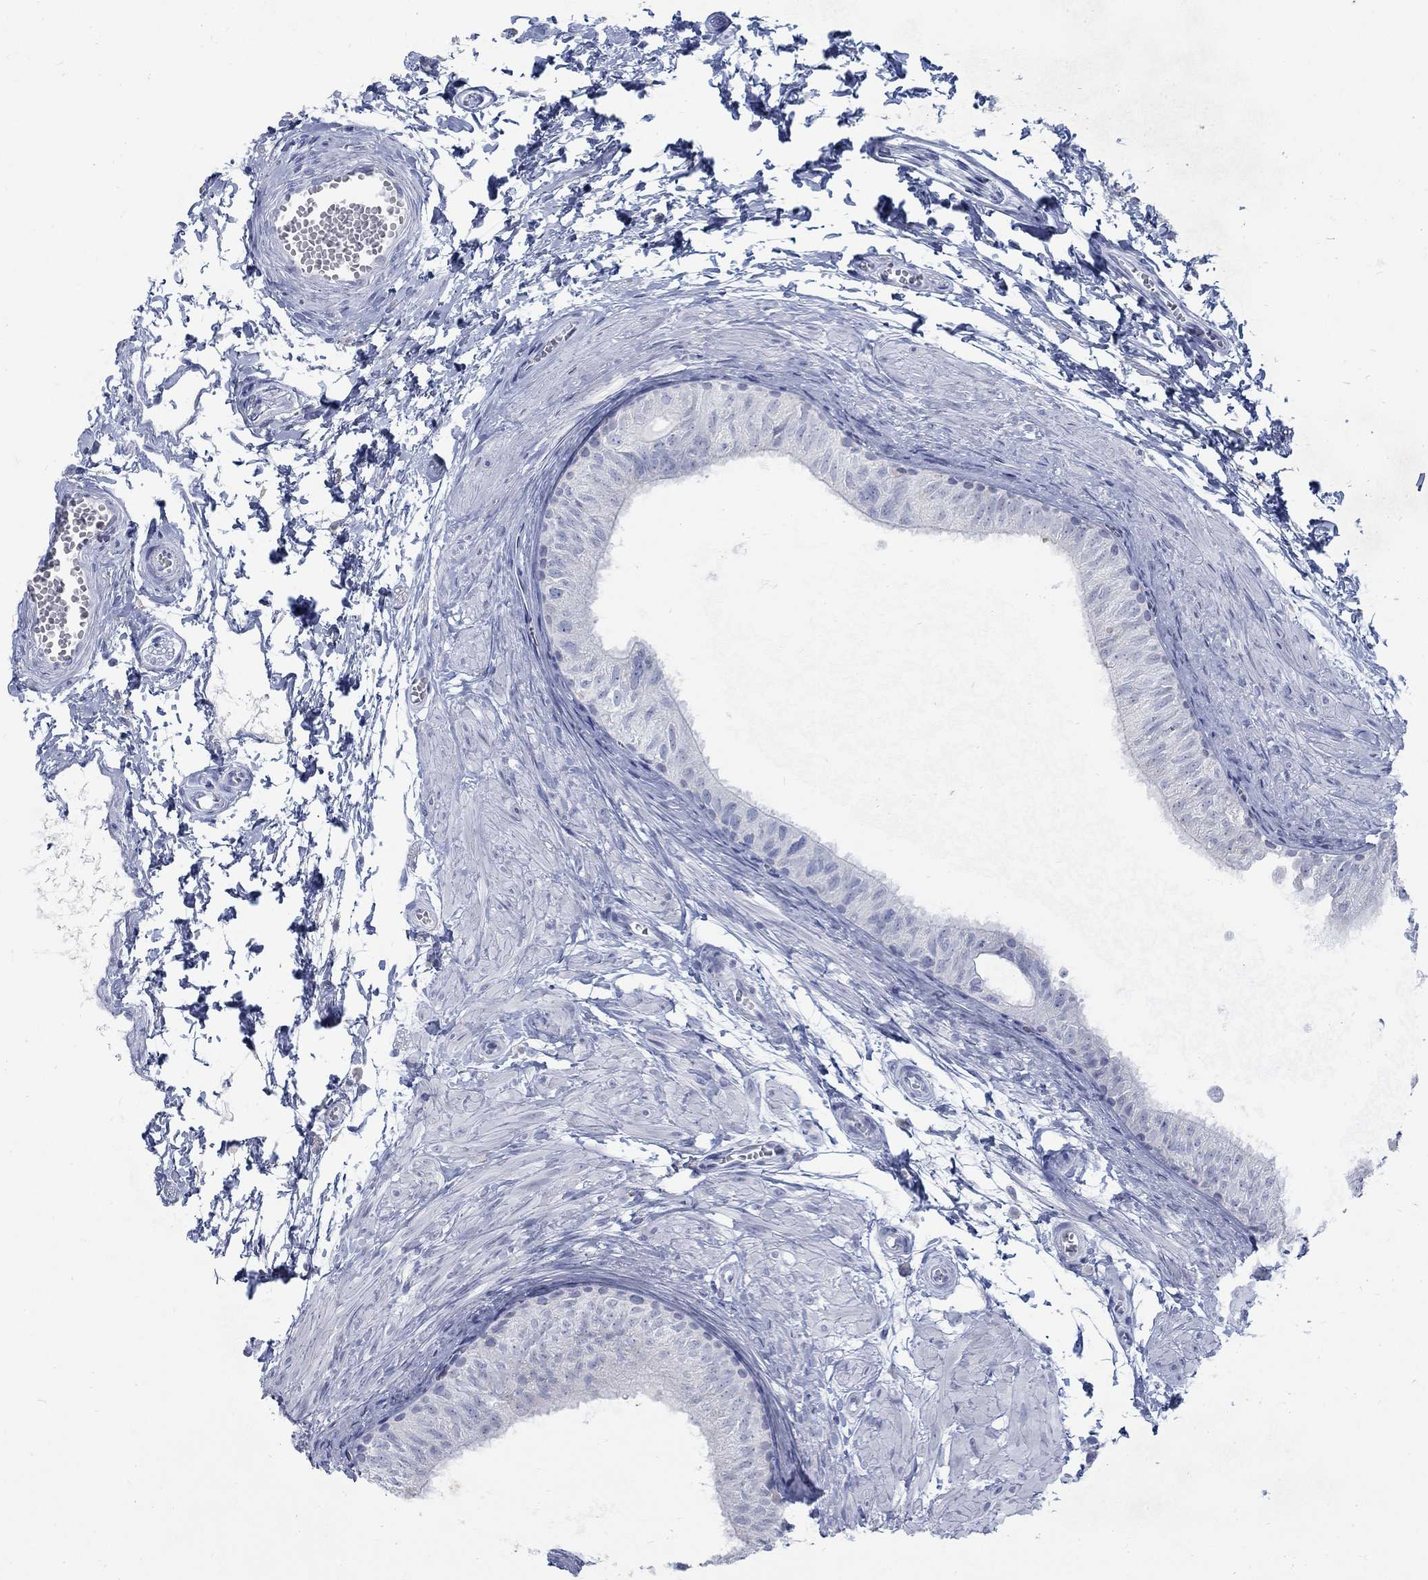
{"staining": {"intensity": "negative", "quantity": "none", "location": "none"}, "tissue": "epididymis", "cell_type": "Glandular cells", "image_type": "normal", "snomed": [{"axis": "morphology", "description": "Normal tissue, NOS"}, {"axis": "topography", "description": "Epididymis"}], "caption": "A histopathology image of epididymis stained for a protein exhibits no brown staining in glandular cells.", "gene": "RFTN2", "patient": {"sex": "male", "age": 22}}